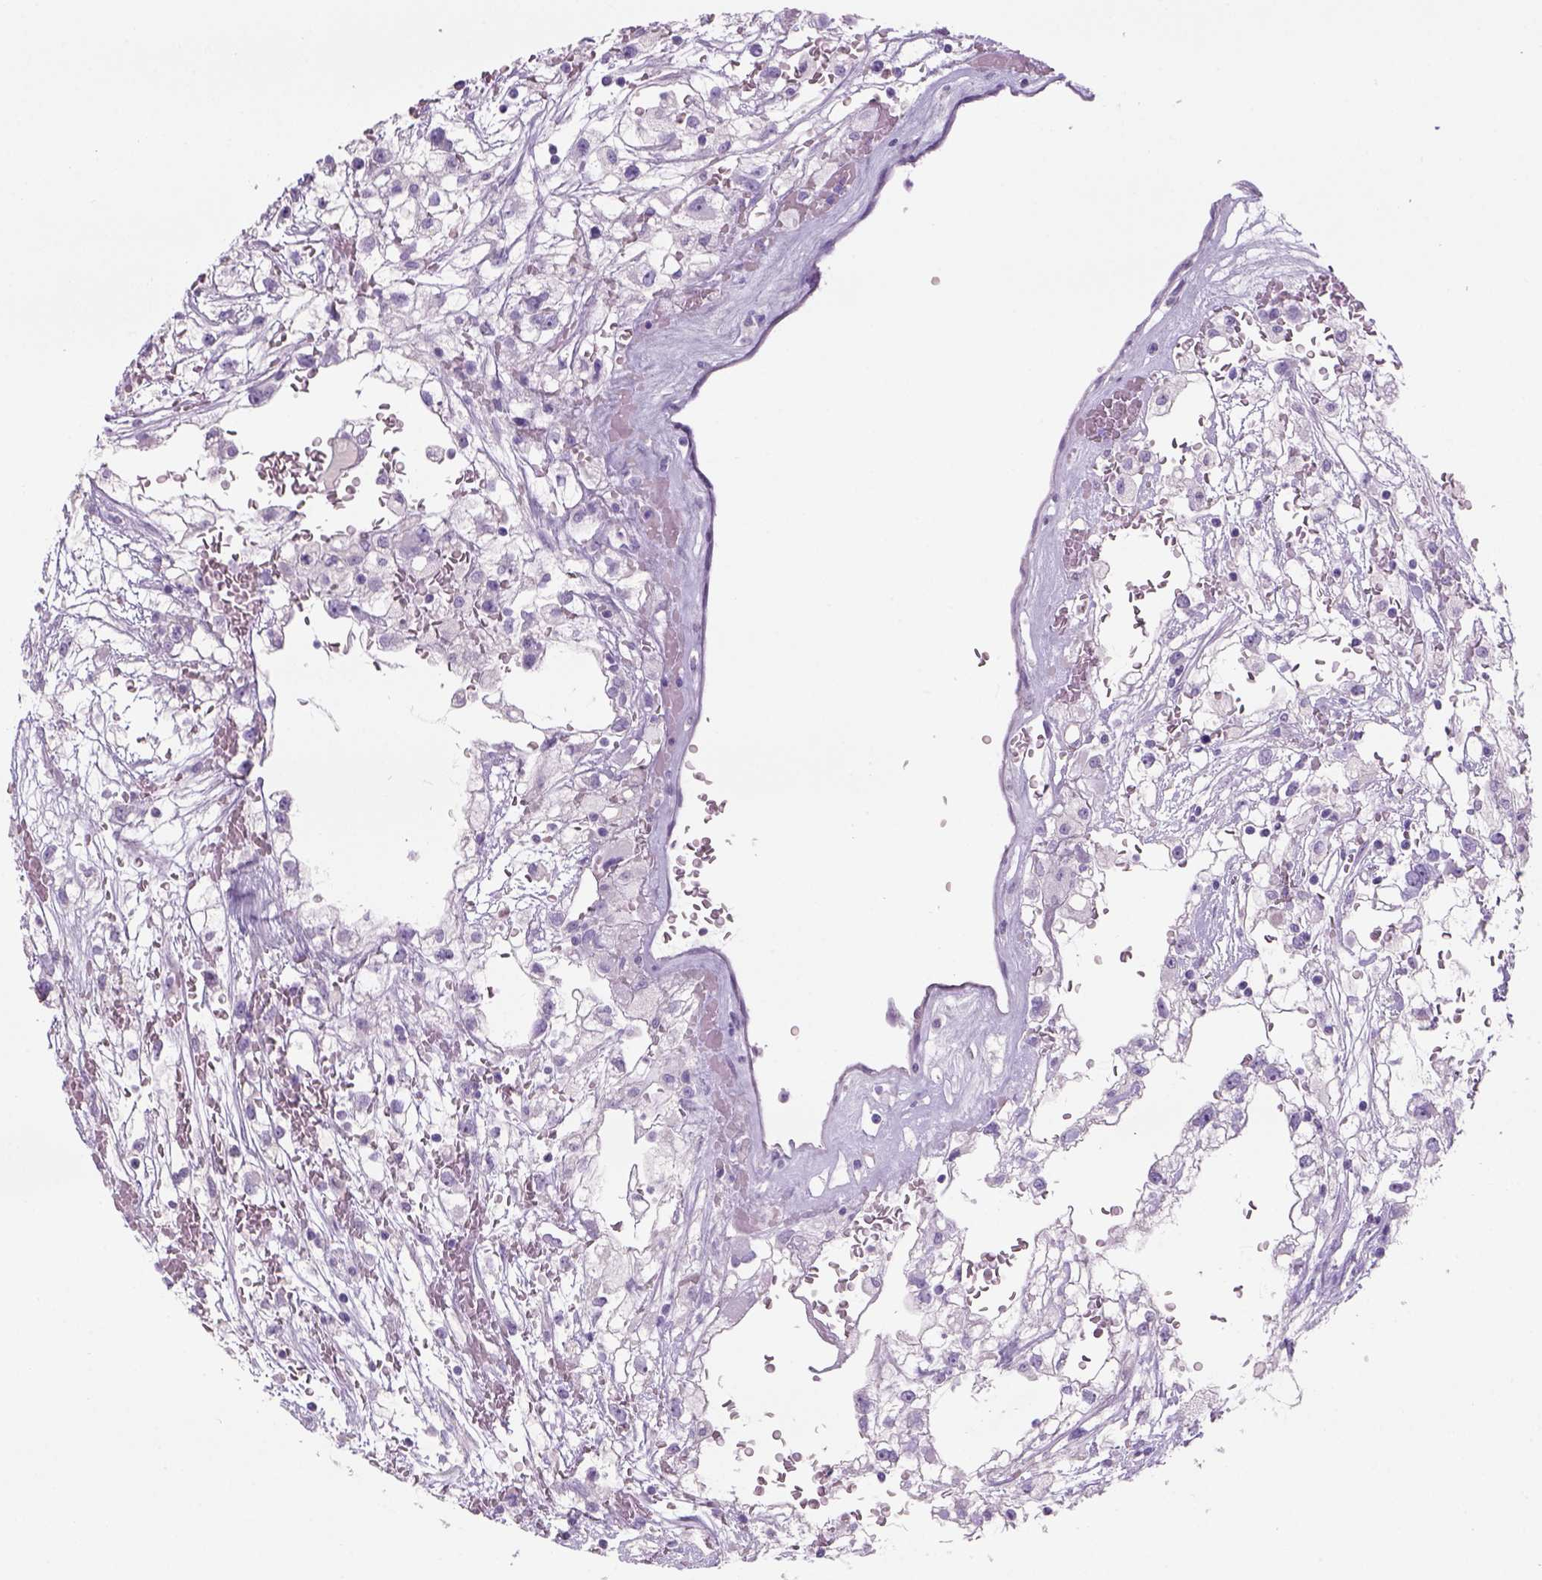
{"staining": {"intensity": "negative", "quantity": "none", "location": "none"}, "tissue": "renal cancer", "cell_type": "Tumor cells", "image_type": "cancer", "snomed": [{"axis": "morphology", "description": "Adenocarcinoma, NOS"}, {"axis": "topography", "description": "Kidney"}], "caption": "Immunohistochemistry (IHC) image of neoplastic tissue: human renal adenocarcinoma stained with DAB shows no significant protein staining in tumor cells. (DAB (3,3'-diaminobenzidine) IHC, high magnification).", "gene": "TENM4", "patient": {"sex": "male", "age": 59}}